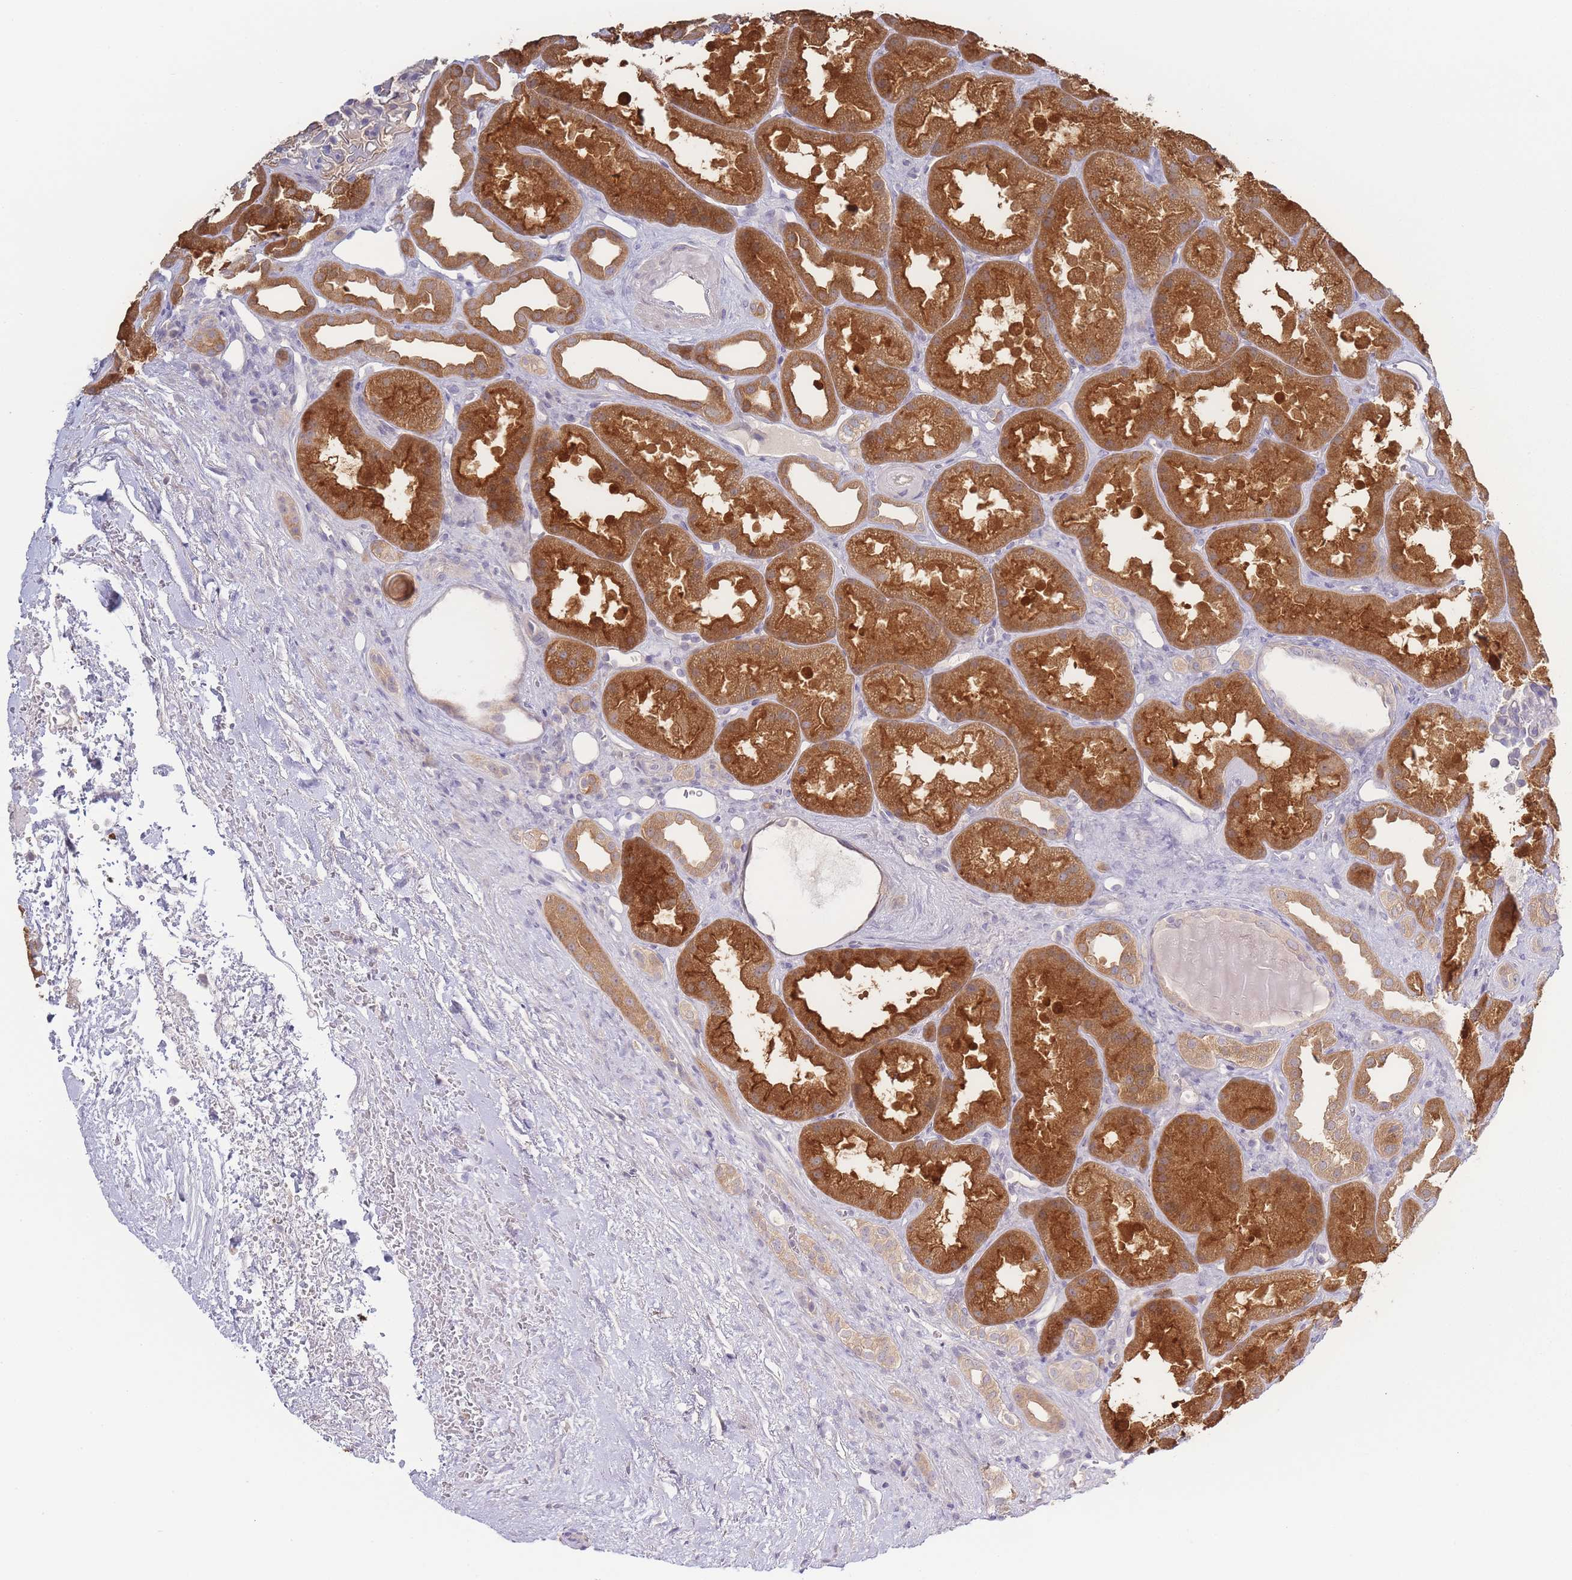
{"staining": {"intensity": "negative", "quantity": "none", "location": "none"}, "tissue": "kidney", "cell_type": "Cells in glomeruli", "image_type": "normal", "snomed": [{"axis": "morphology", "description": "Normal tissue, NOS"}, {"axis": "topography", "description": "Kidney"}], "caption": "IHC of normal human kidney displays no expression in cells in glomeruli.", "gene": "SPHKAP", "patient": {"sex": "male", "age": 61}}